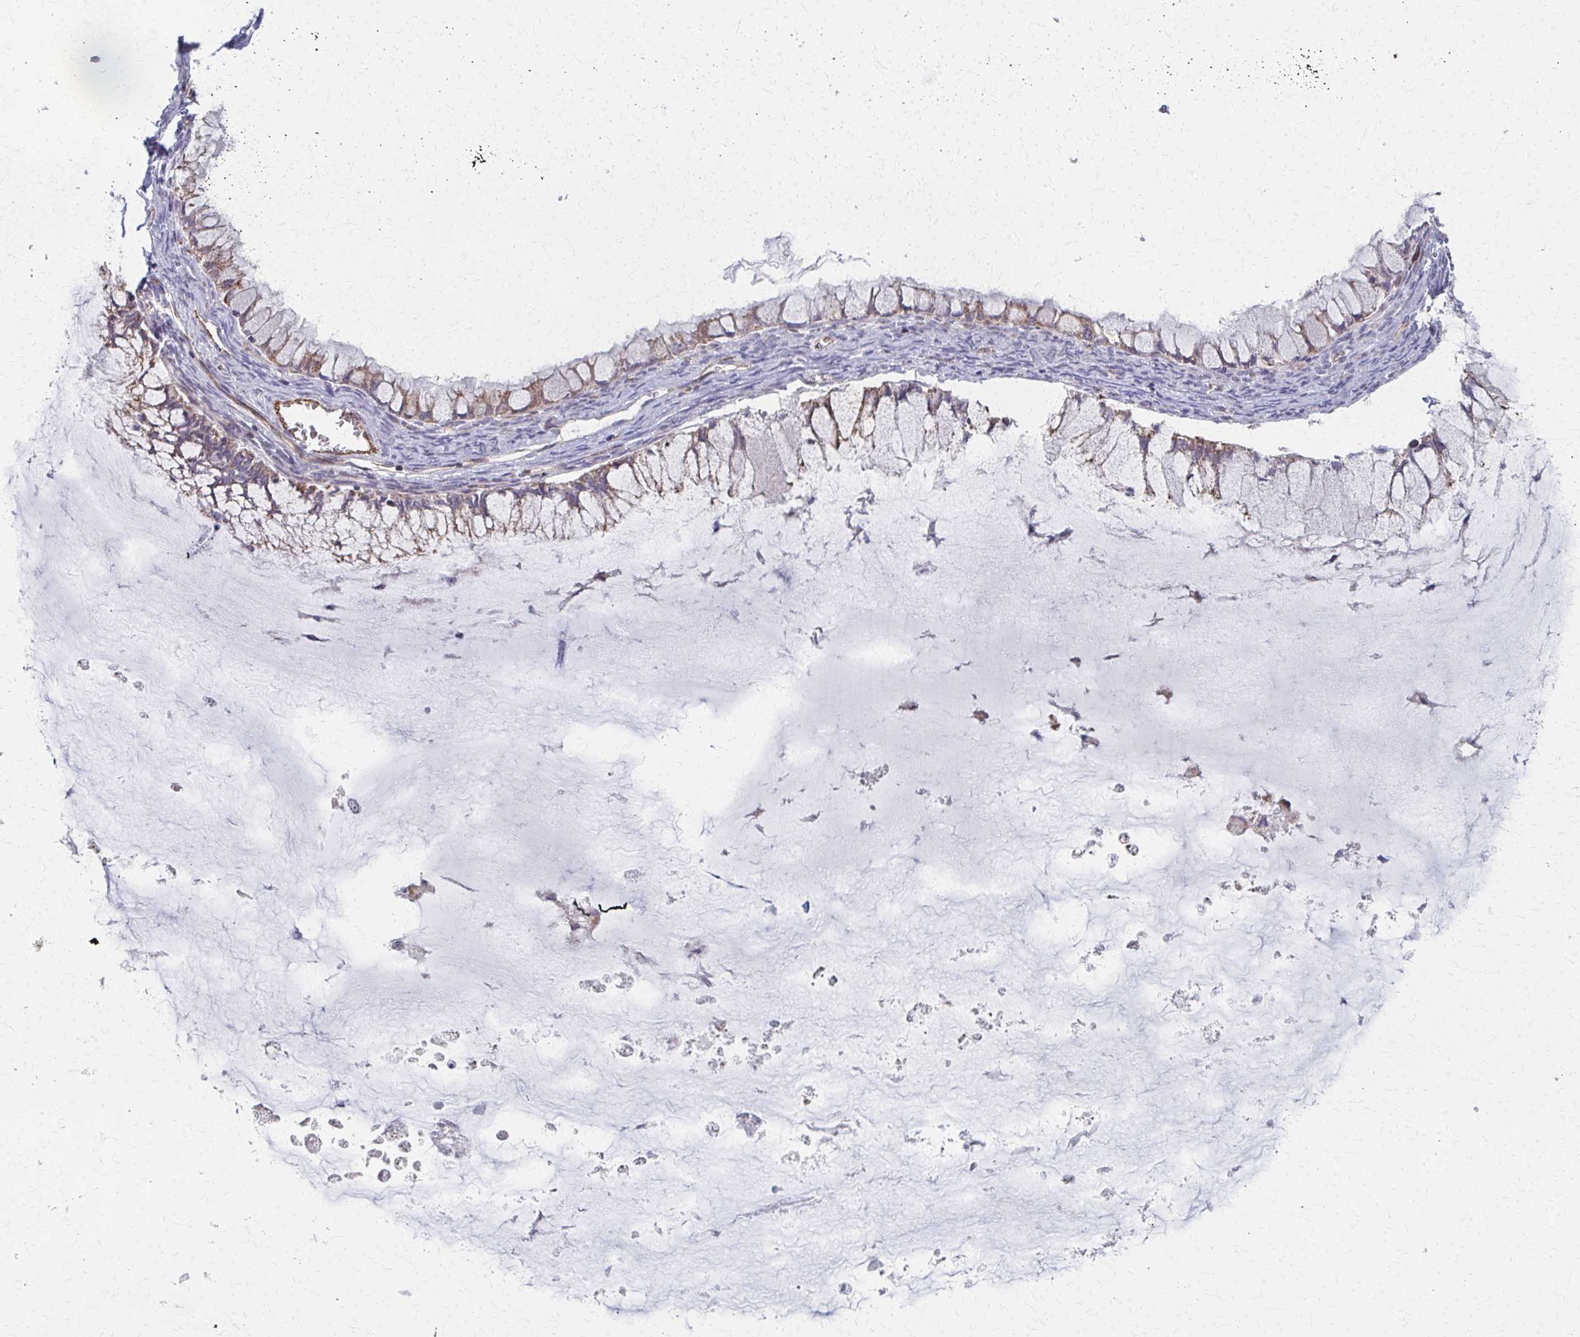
{"staining": {"intensity": "moderate", "quantity": ">75%", "location": "cytoplasmic/membranous"}, "tissue": "ovarian cancer", "cell_type": "Tumor cells", "image_type": "cancer", "snomed": [{"axis": "morphology", "description": "Cystadenocarcinoma, mucinous, NOS"}, {"axis": "topography", "description": "Ovary"}], "caption": "IHC (DAB) staining of human ovarian cancer reveals moderate cytoplasmic/membranous protein staining in approximately >75% of tumor cells. (brown staining indicates protein expression, while blue staining denotes nuclei).", "gene": "FAHD1", "patient": {"sex": "female", "age": 34}}